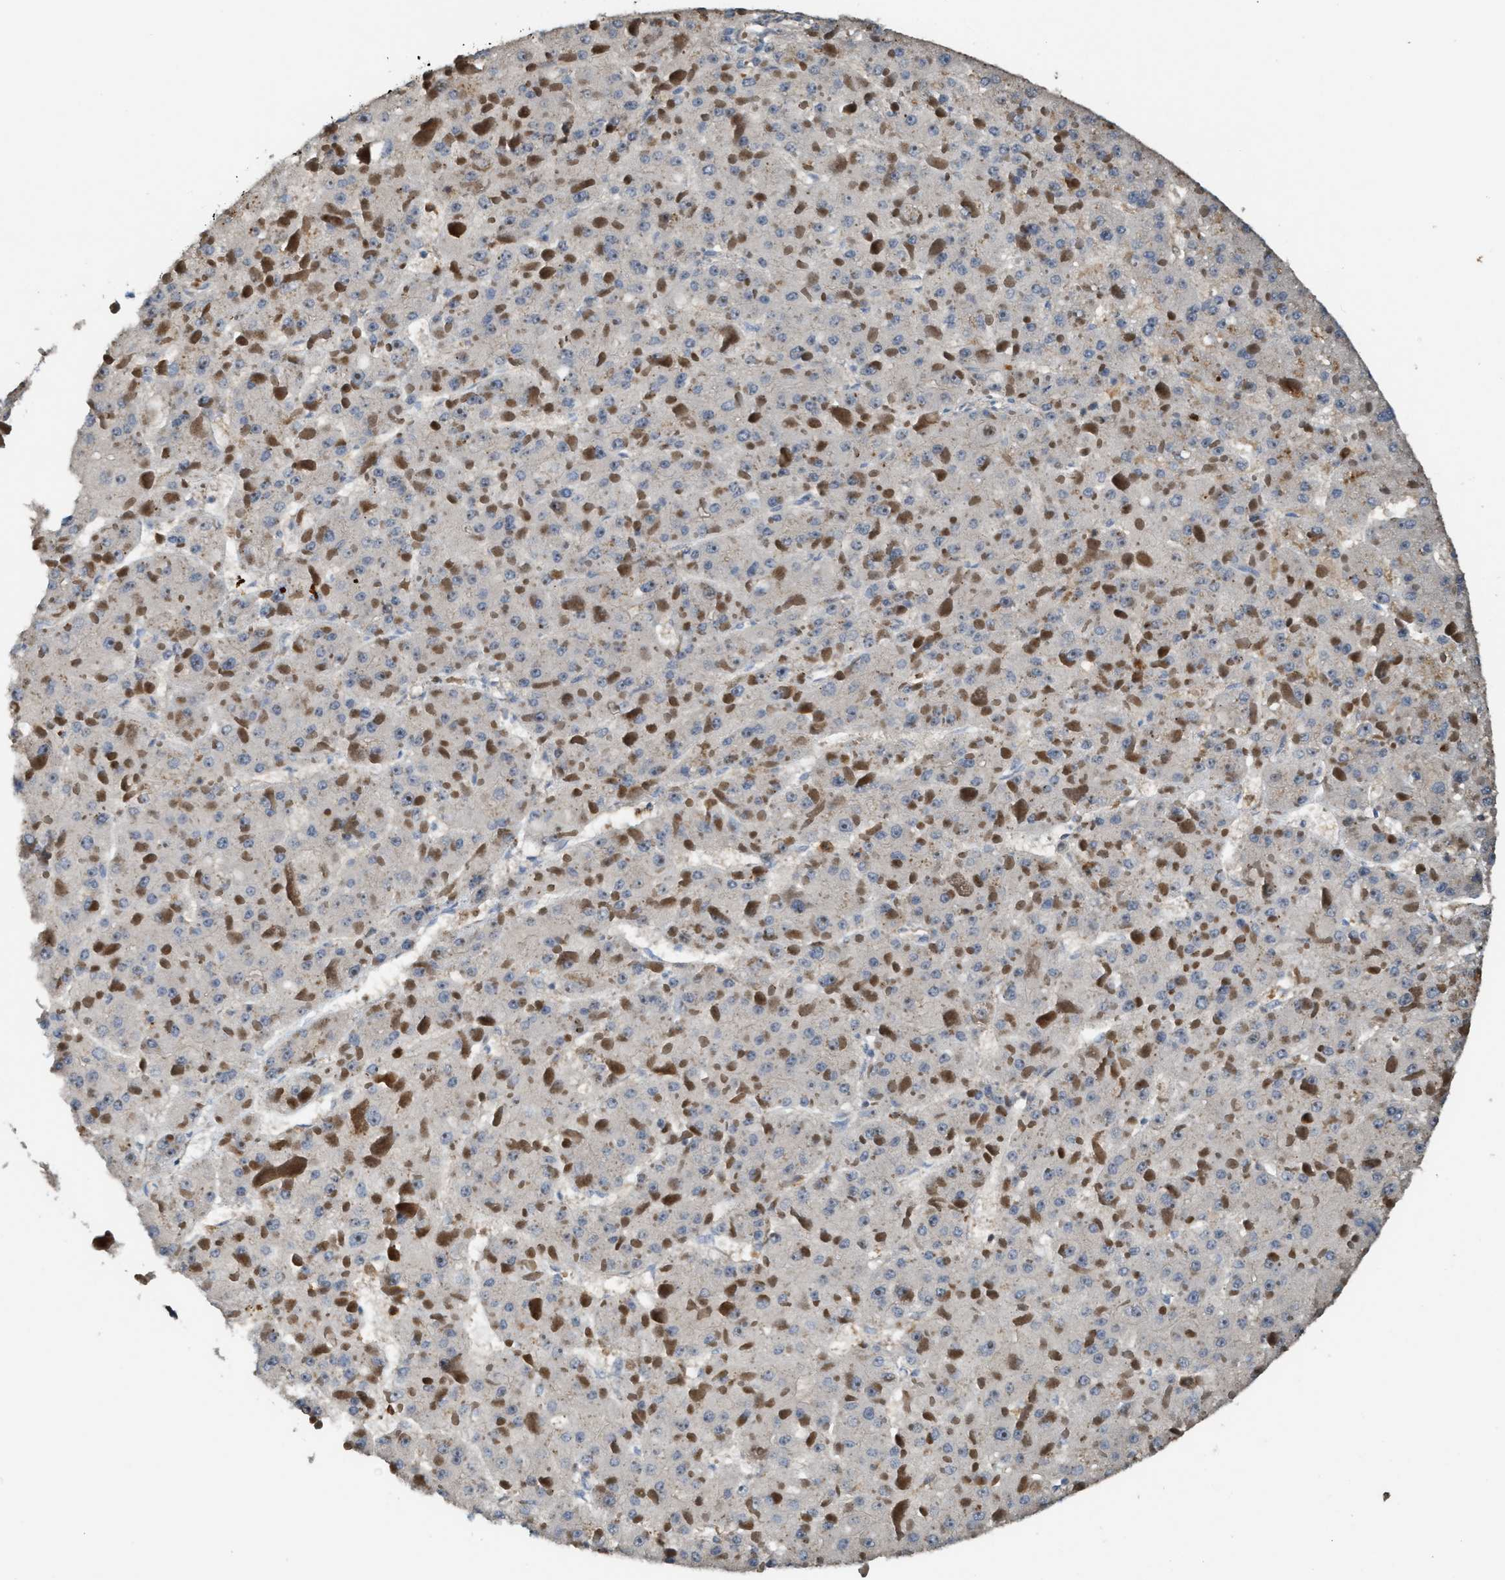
{"staining": {"intensity": "negative", "quantity": "none", "location": "none"}, "tissue": "liver cancer", "cell_type": "Tumor cells", "image_type": "cancer", "snomed": [{"axis": "morphology", "description": "Carcinoma, Hepatocellular, NOS"}, {"axis": "topography", "description": "Liver"}], "caption": "This histopathology image is of hepatocellular carcinoma (liver) stained with immunohistochemistry (IHC) to label a protein in brown with the nuclei are counter-stained blue. There is no expression in tumor cells.", "gene": "SERPINB5", "patient": {"sex": "female", "age": 73}}